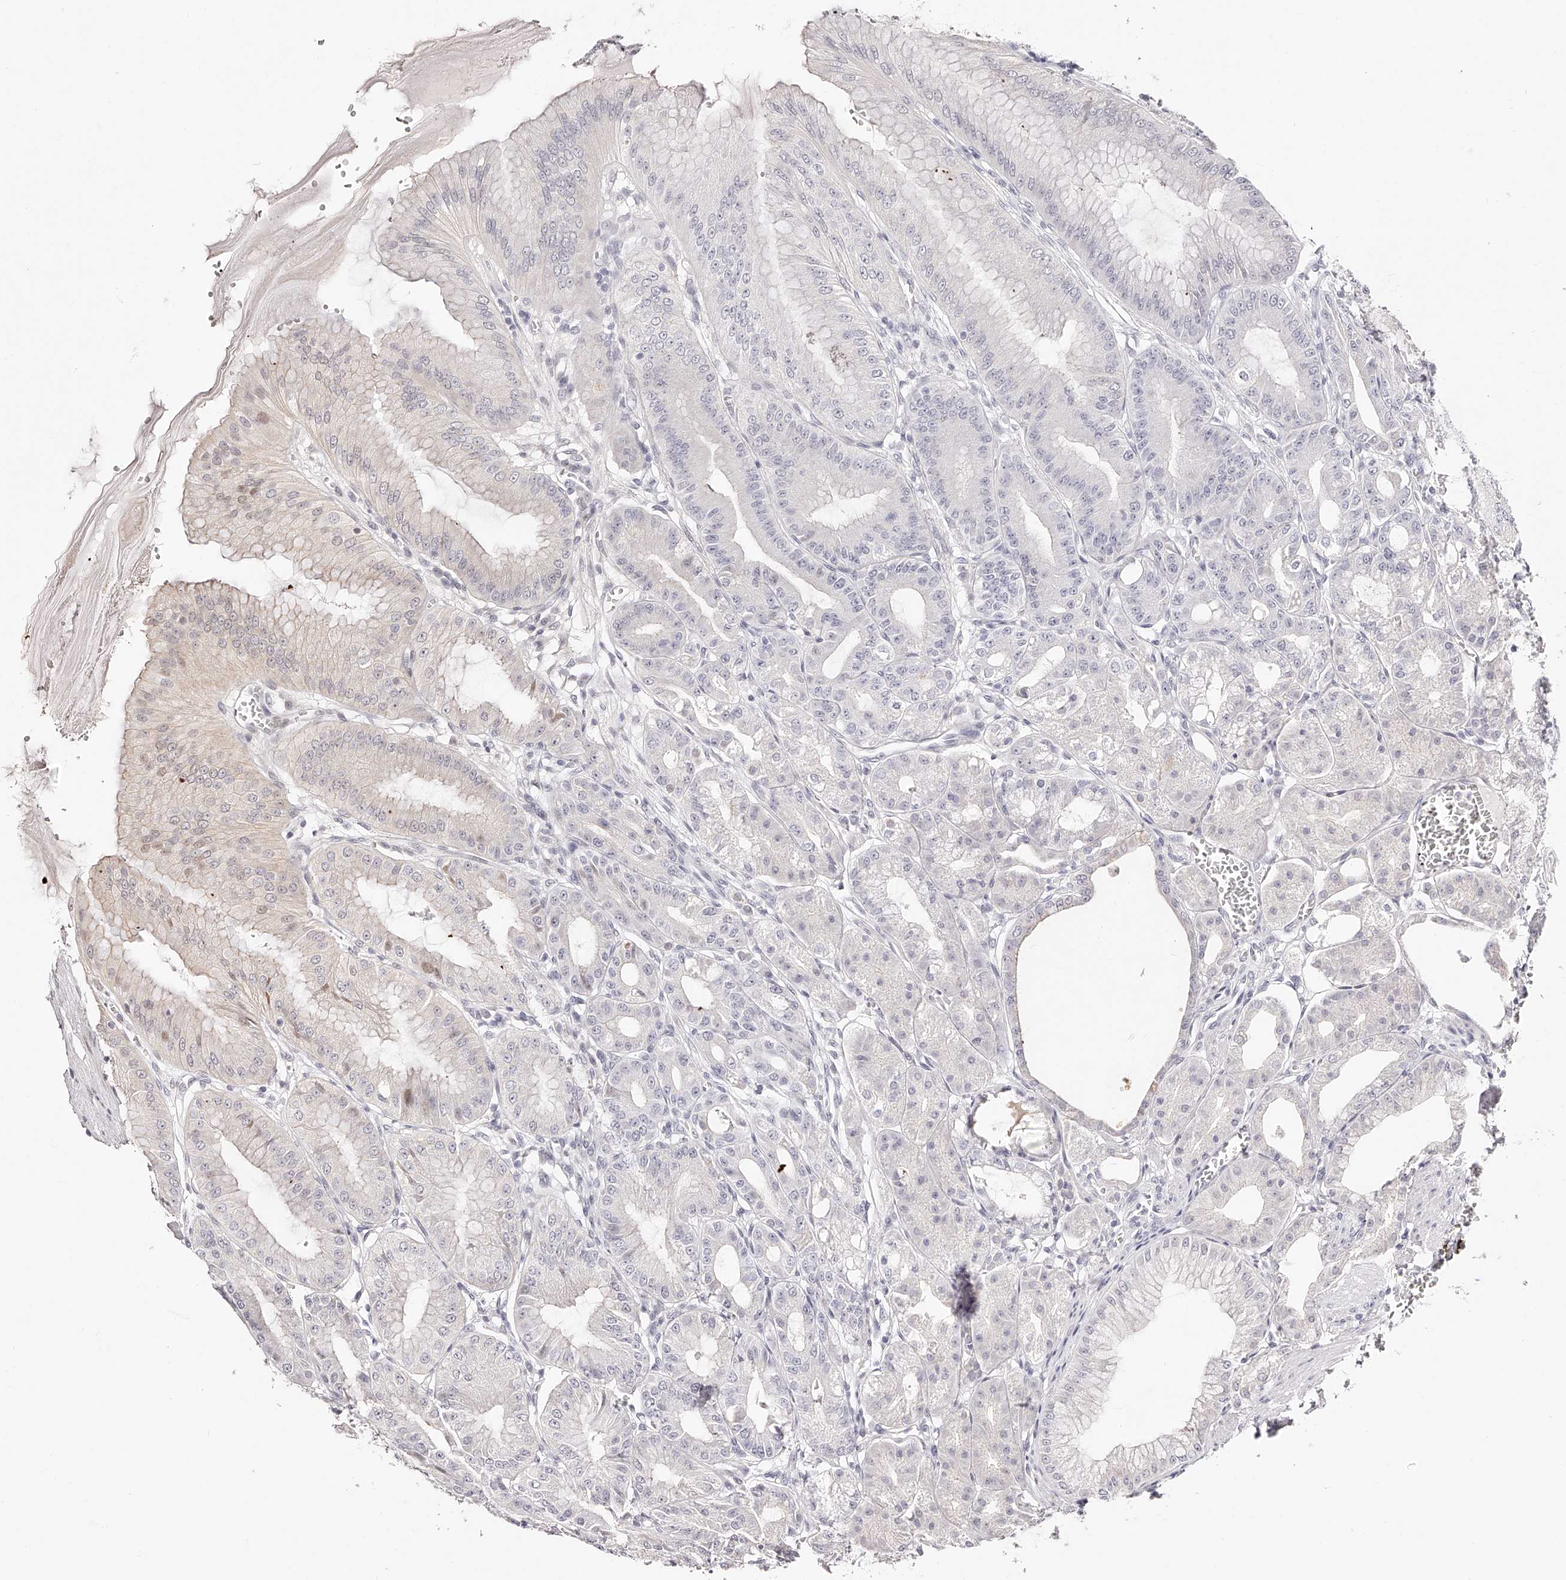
{"staining": {"intensity": "weak", "quantity": "<25%", "location": "cytoplasmic/membranous"}, "tissue": "stomach", "cell_type": "Glandular cells", "image_type": "normal", "snomed": [{"axis": "morphology", "description": "Normal tissue, NOS"}, {"axis": "topography", "description": "Stomach, lower"}], "caption": "Stomach stained for a protein using IHC reveals no staining glandular cells.", "gene": "USF3", "patient": {"sex": "male", "age": 71}}